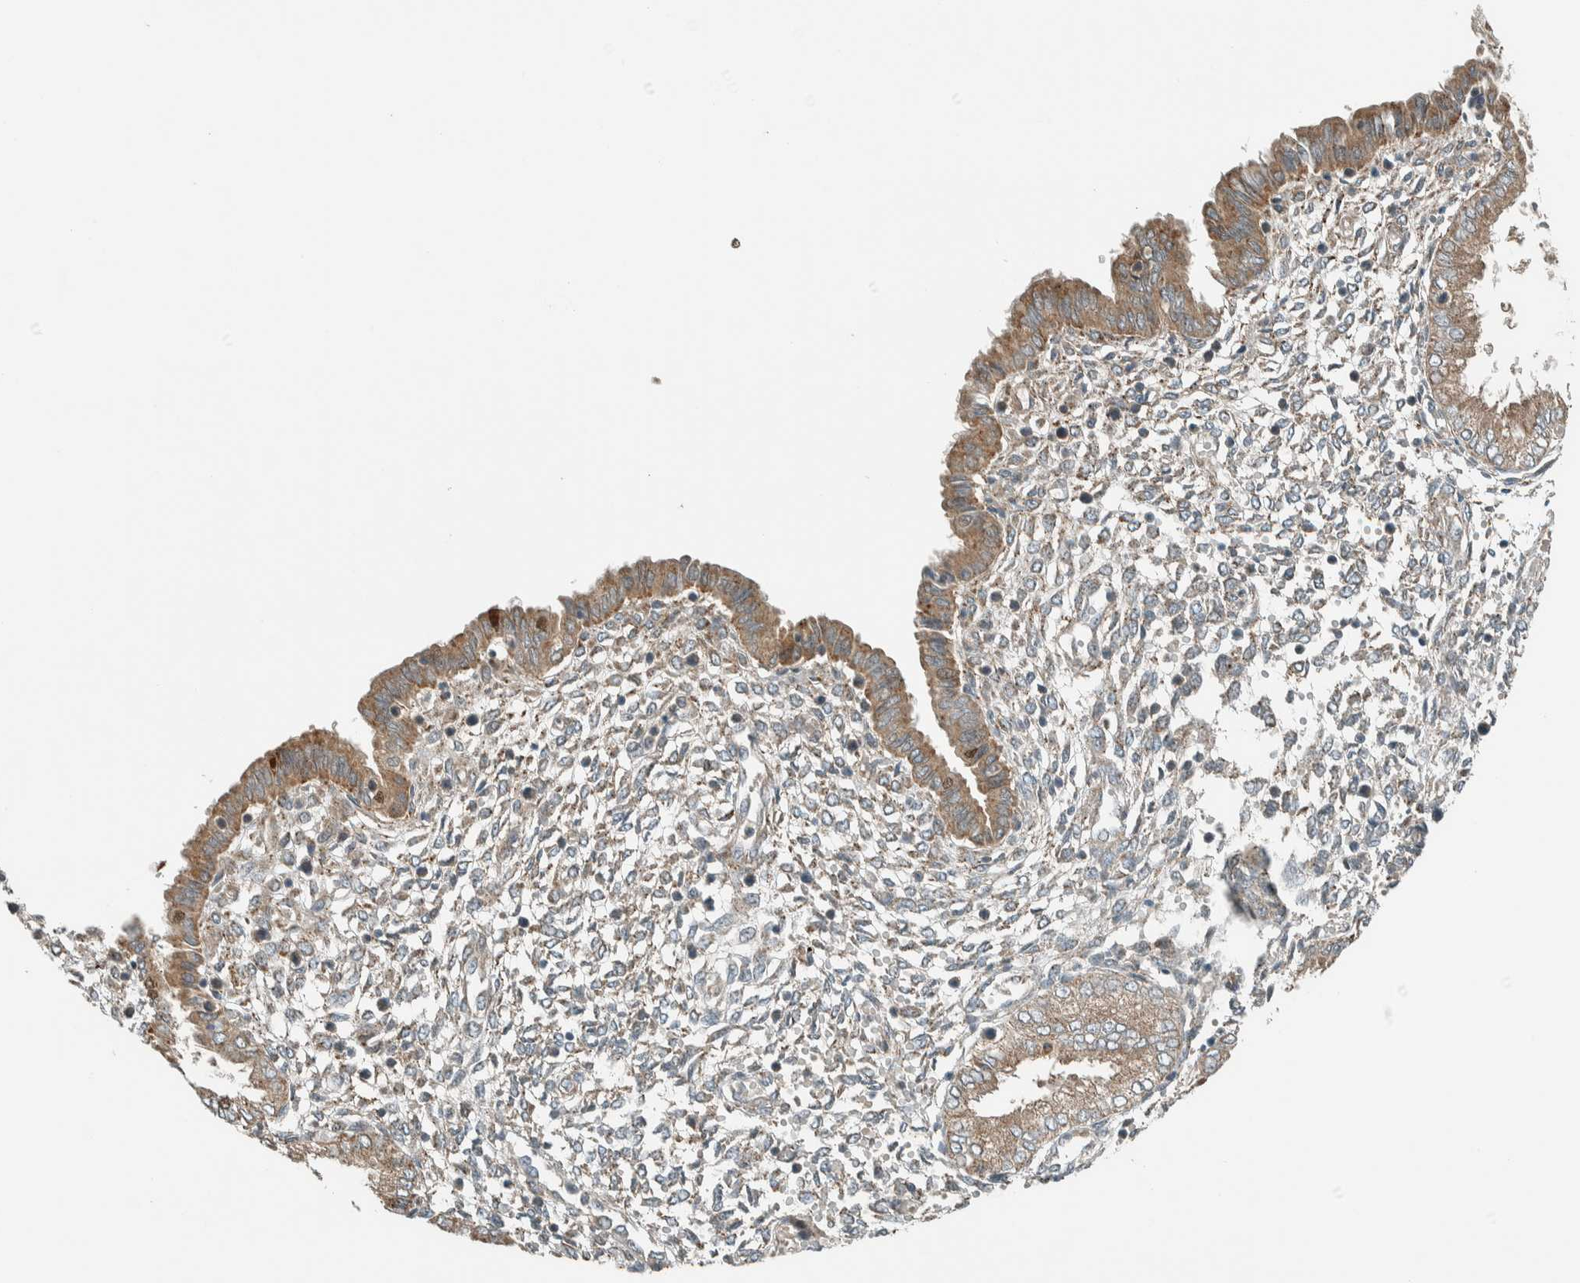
{"staining": {"intensity": "weak", "quantity": ">75%", "location": "cytoplasmic/membranous"}, "tissue": "endometrium", "cell_type": "Cells in endometrial stroma", "image_type": "normal", "snomed": [{"axis": "morphology", "description": "Normal tissue, NOS"}, {"axis": "topography", "description": "Endometrium"}], "caption": "The immunohistochemical stain shows weak cytoplasmic/membranous positivity in cells in endometrial stroma of unremarkable endometrium.", "gene": "EXOC7", "patient": {"sex": "female", "age": 33}}